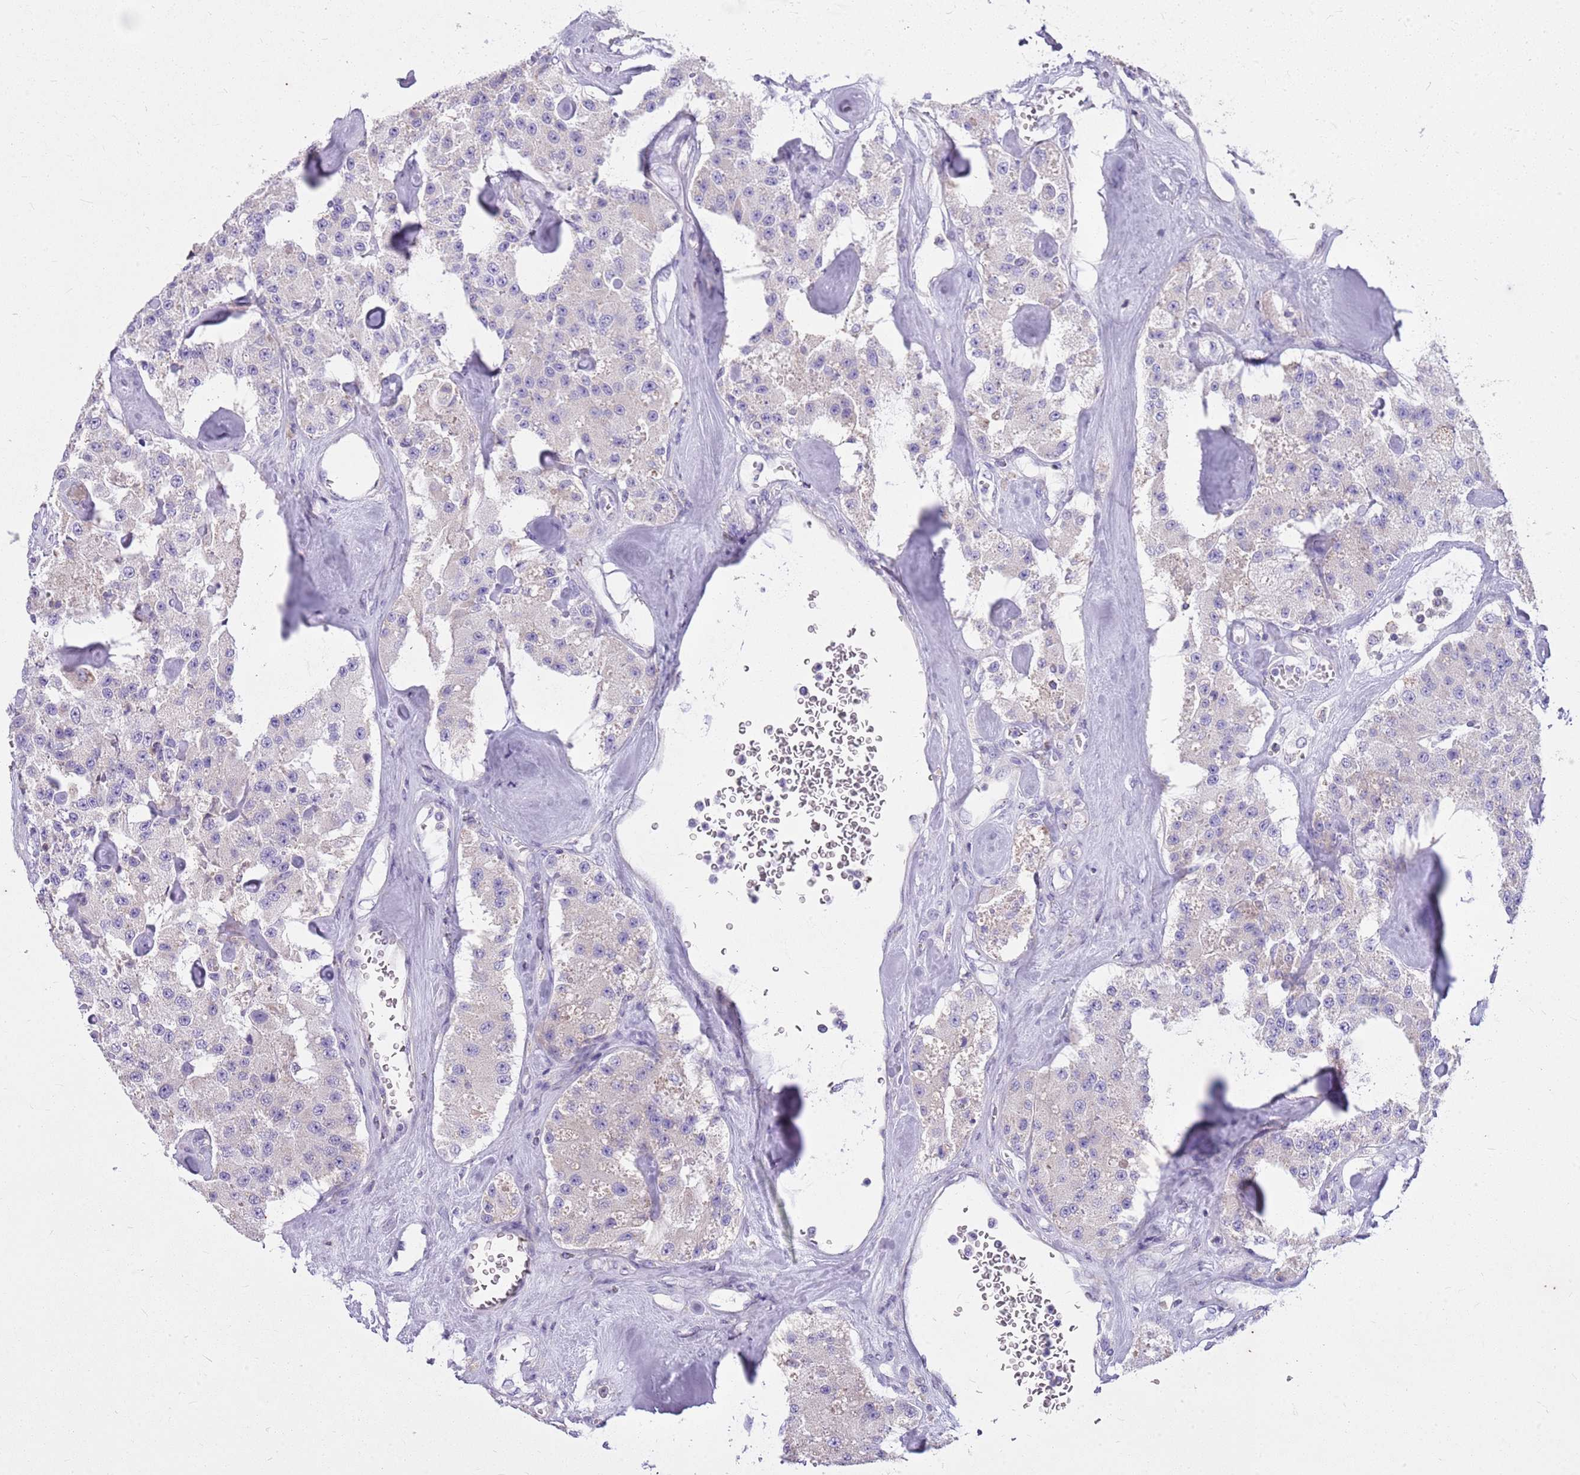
{"staining": {"intensity": "negative", "quantity": "none", "location": "none"}, "tissue": "carcinoid", "cell_type": "Tumor cells", "image_type": "cancer", "snomed": [{"axis": "morphology", "description": "Carcinoid, malignant, NOS"}, {"axis": "topography", "description": "Pancreas"}], "caption": "Tumor cells show no significant protein staining in carcinoid.", "gene": "CNPPD1", "patient": {"sex": "male", "age": 41}}